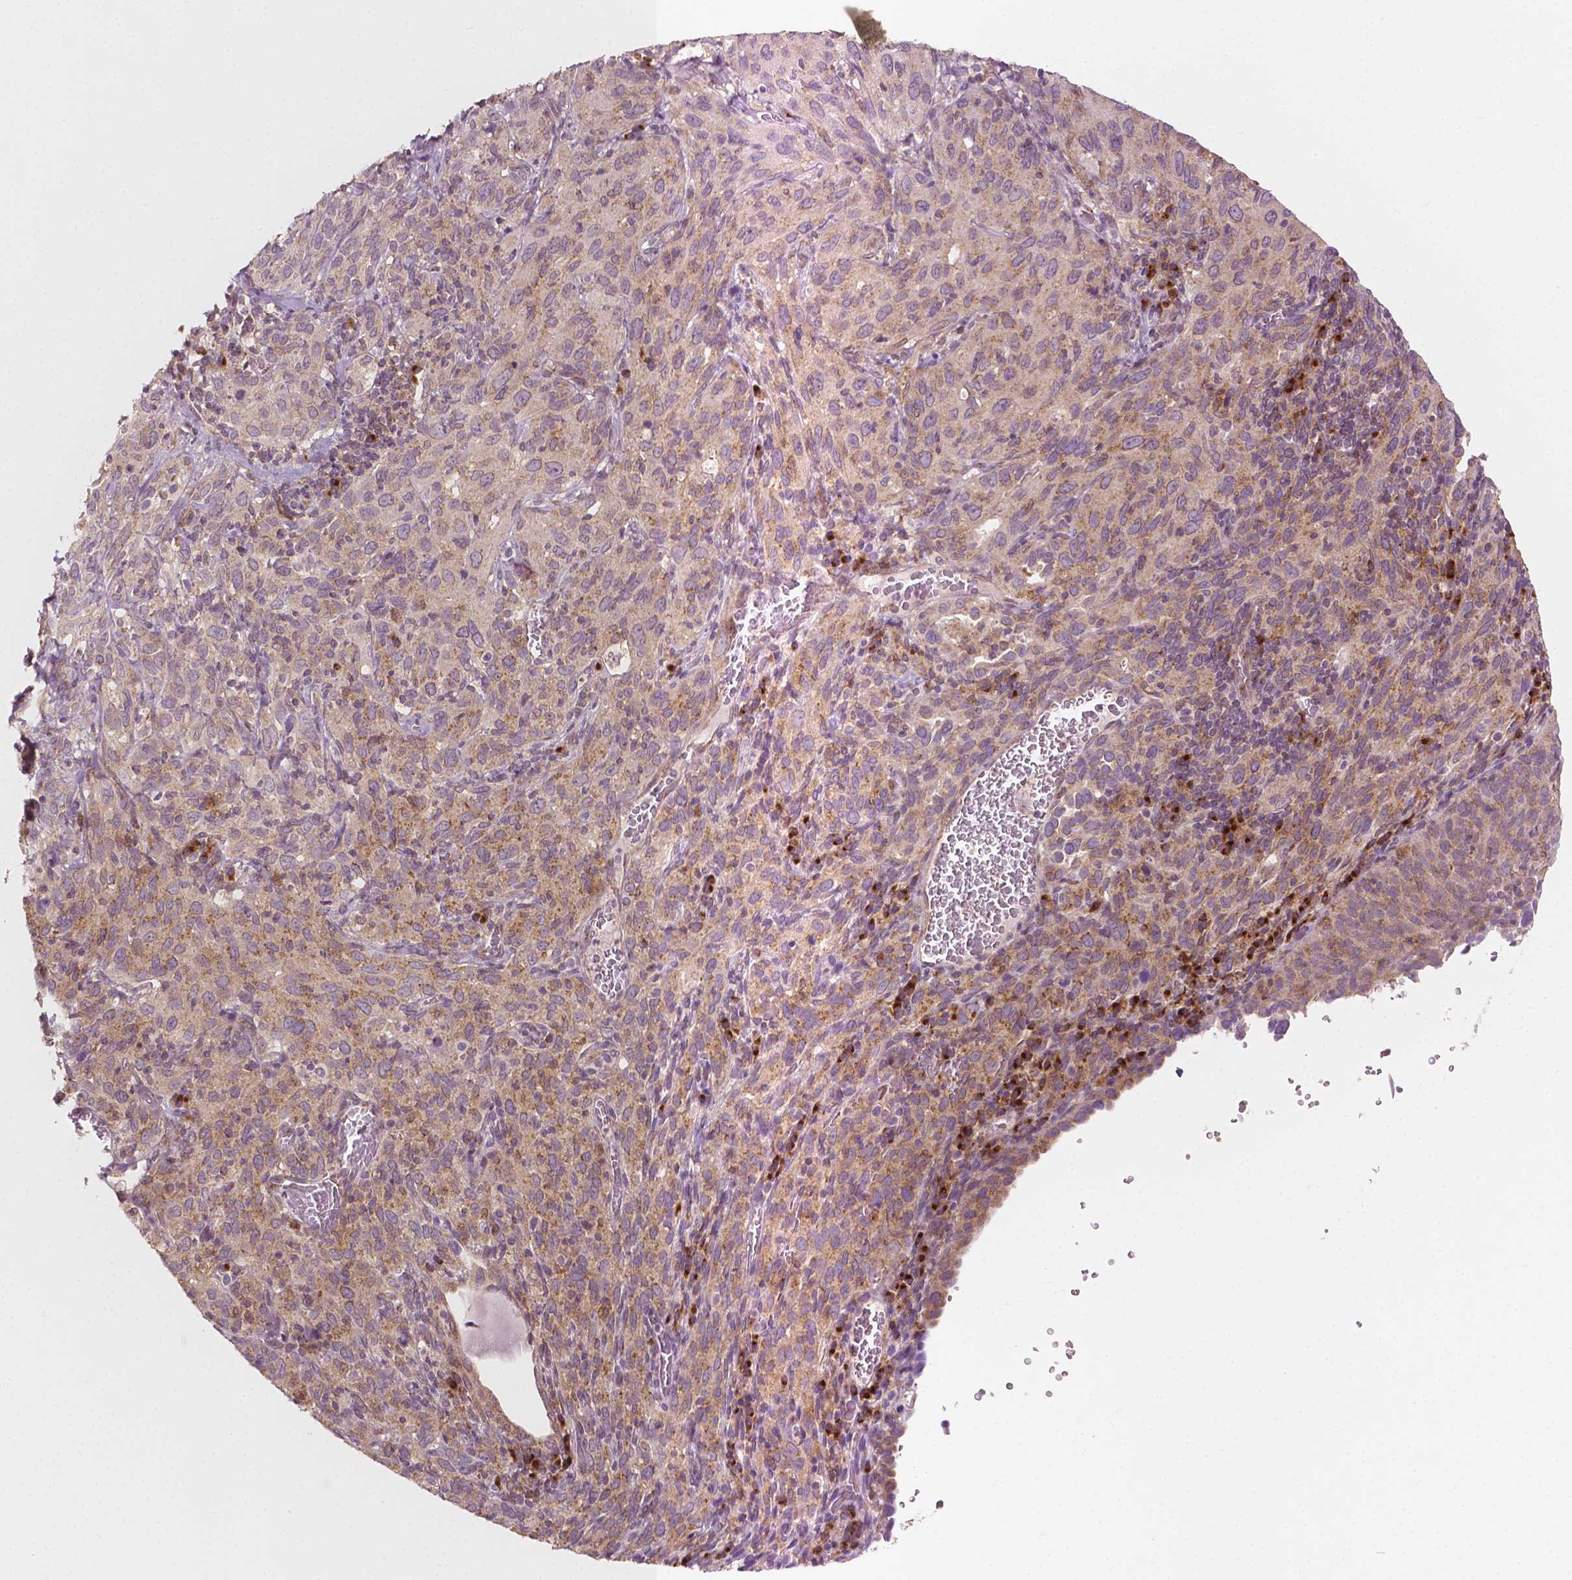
{"staining": {"intensity": "weak", "quantity": "25%-75%", "location": "cytoplasmic/membranous"}, "tissue": "cervical cancer", "cell_type": "Tumor cells", "image_type": "cancer", "snomed": [{"axis": "morphology", "description": "Normal tissue, NOS"}, {"axis": "morphology", "description": "Squamous cell carcinoma, NOS"}, {"axis": "topography", "description": "Cervix"}], "caption": "IHC histopathology image of neoplastic tissue: human cervical cancer stained using immunohistochemistry demonstrates low levels of weak protein expression localized specifically in the cytoplasmic/membranous of tumor cells, appearing as a cytoplasmic/membranous brown color.", "gene": "EBAG9", "patient": {"sex": "female", "age": 51}}